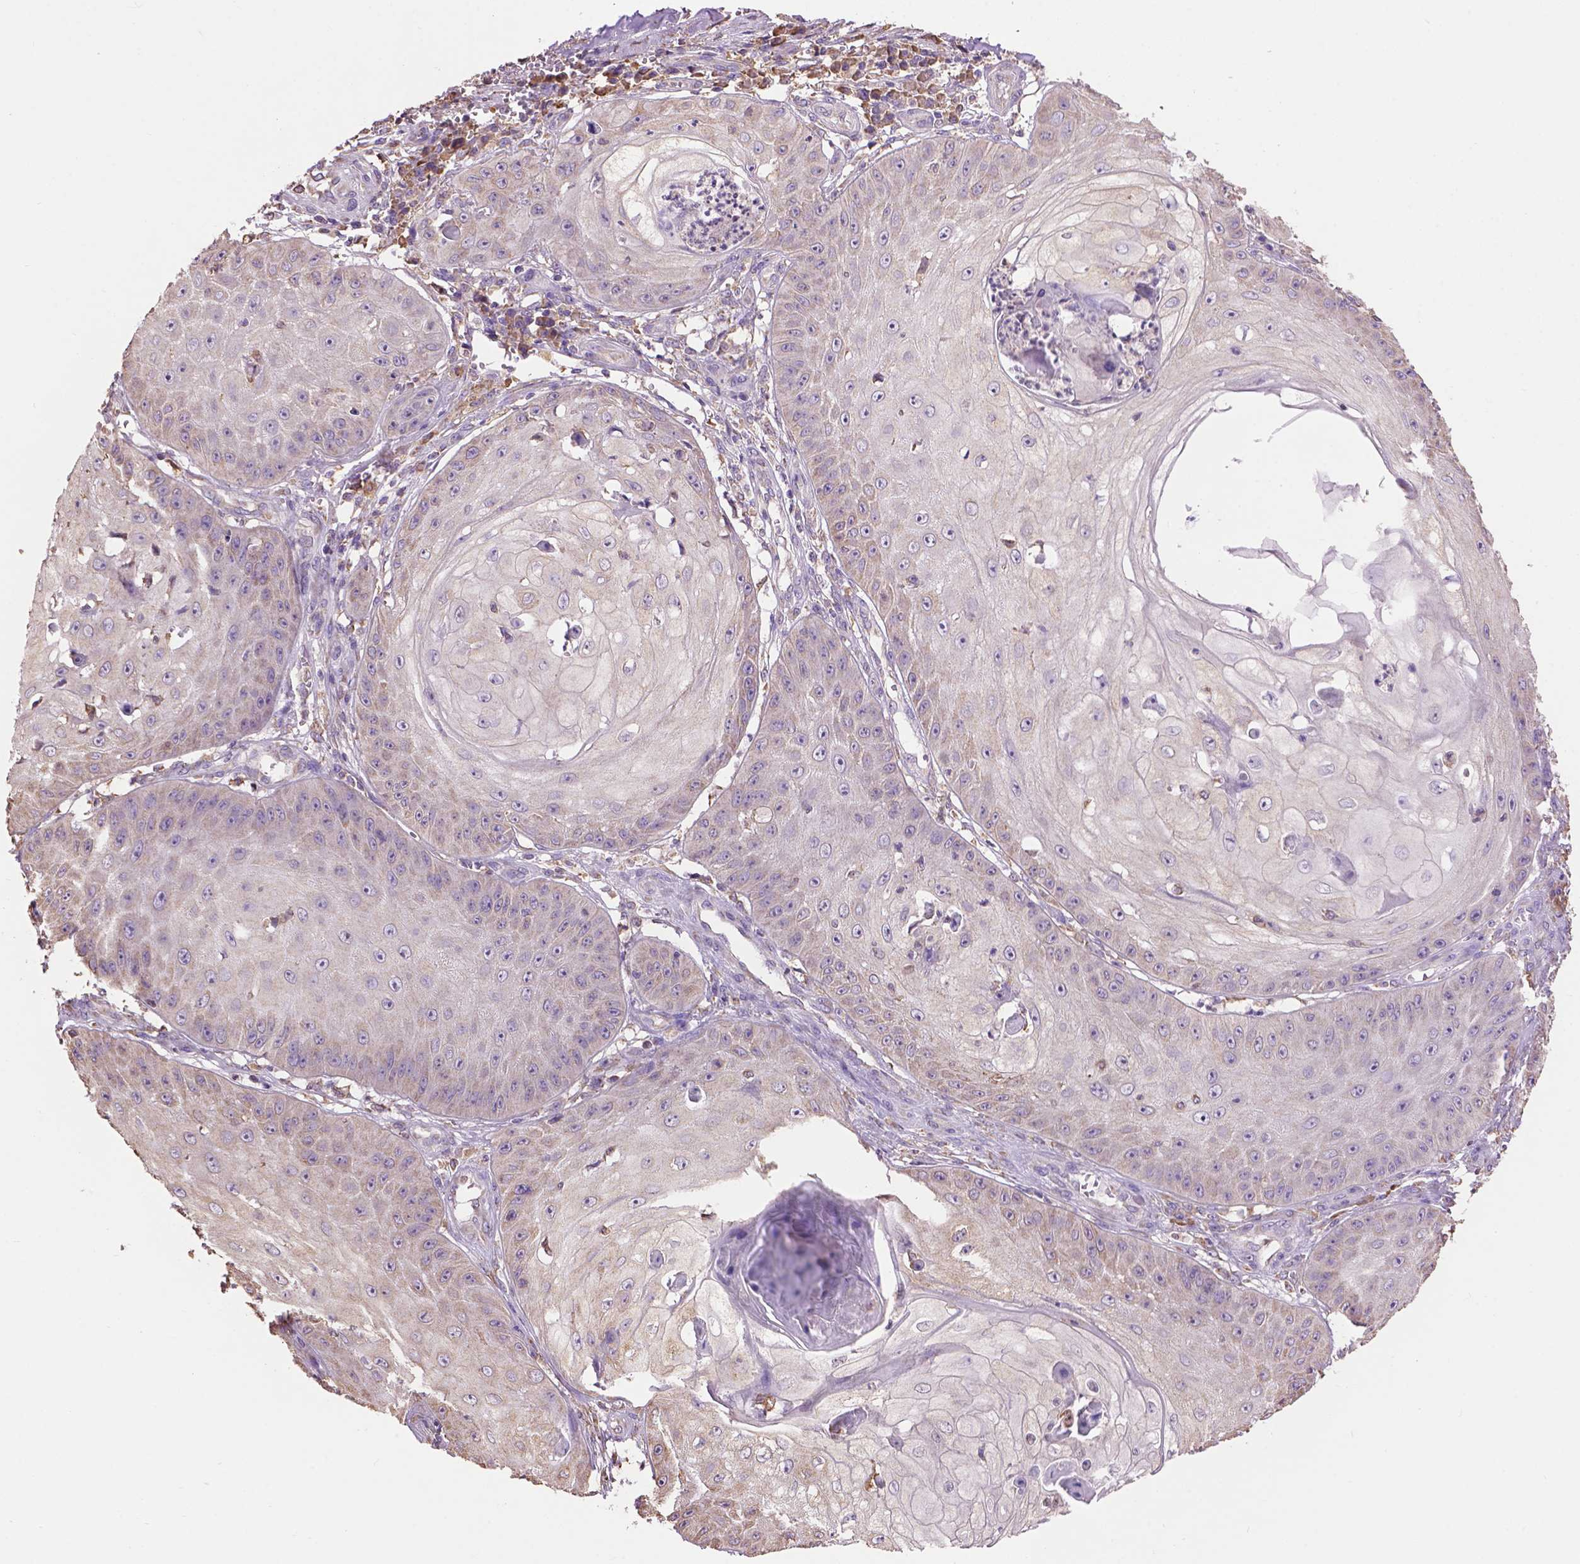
{"staining": {"intensity": "negative", "quantity": "none", "location": "none"}, "tissue": "skin cancer", "cell_type": "Tumor cells", "image_type": "cancer", "snomed": [{"axis": "morphology", "description": "Squamous cell carcinoma, NOS"}, {"axis": "topography", "description": "Skin"}], "caption": "Protein analysis of skin cancer displays no significant expression in tumor cells.", "gene": "PPP2R5E", "patient": {"sex": "male", "age": 70}}